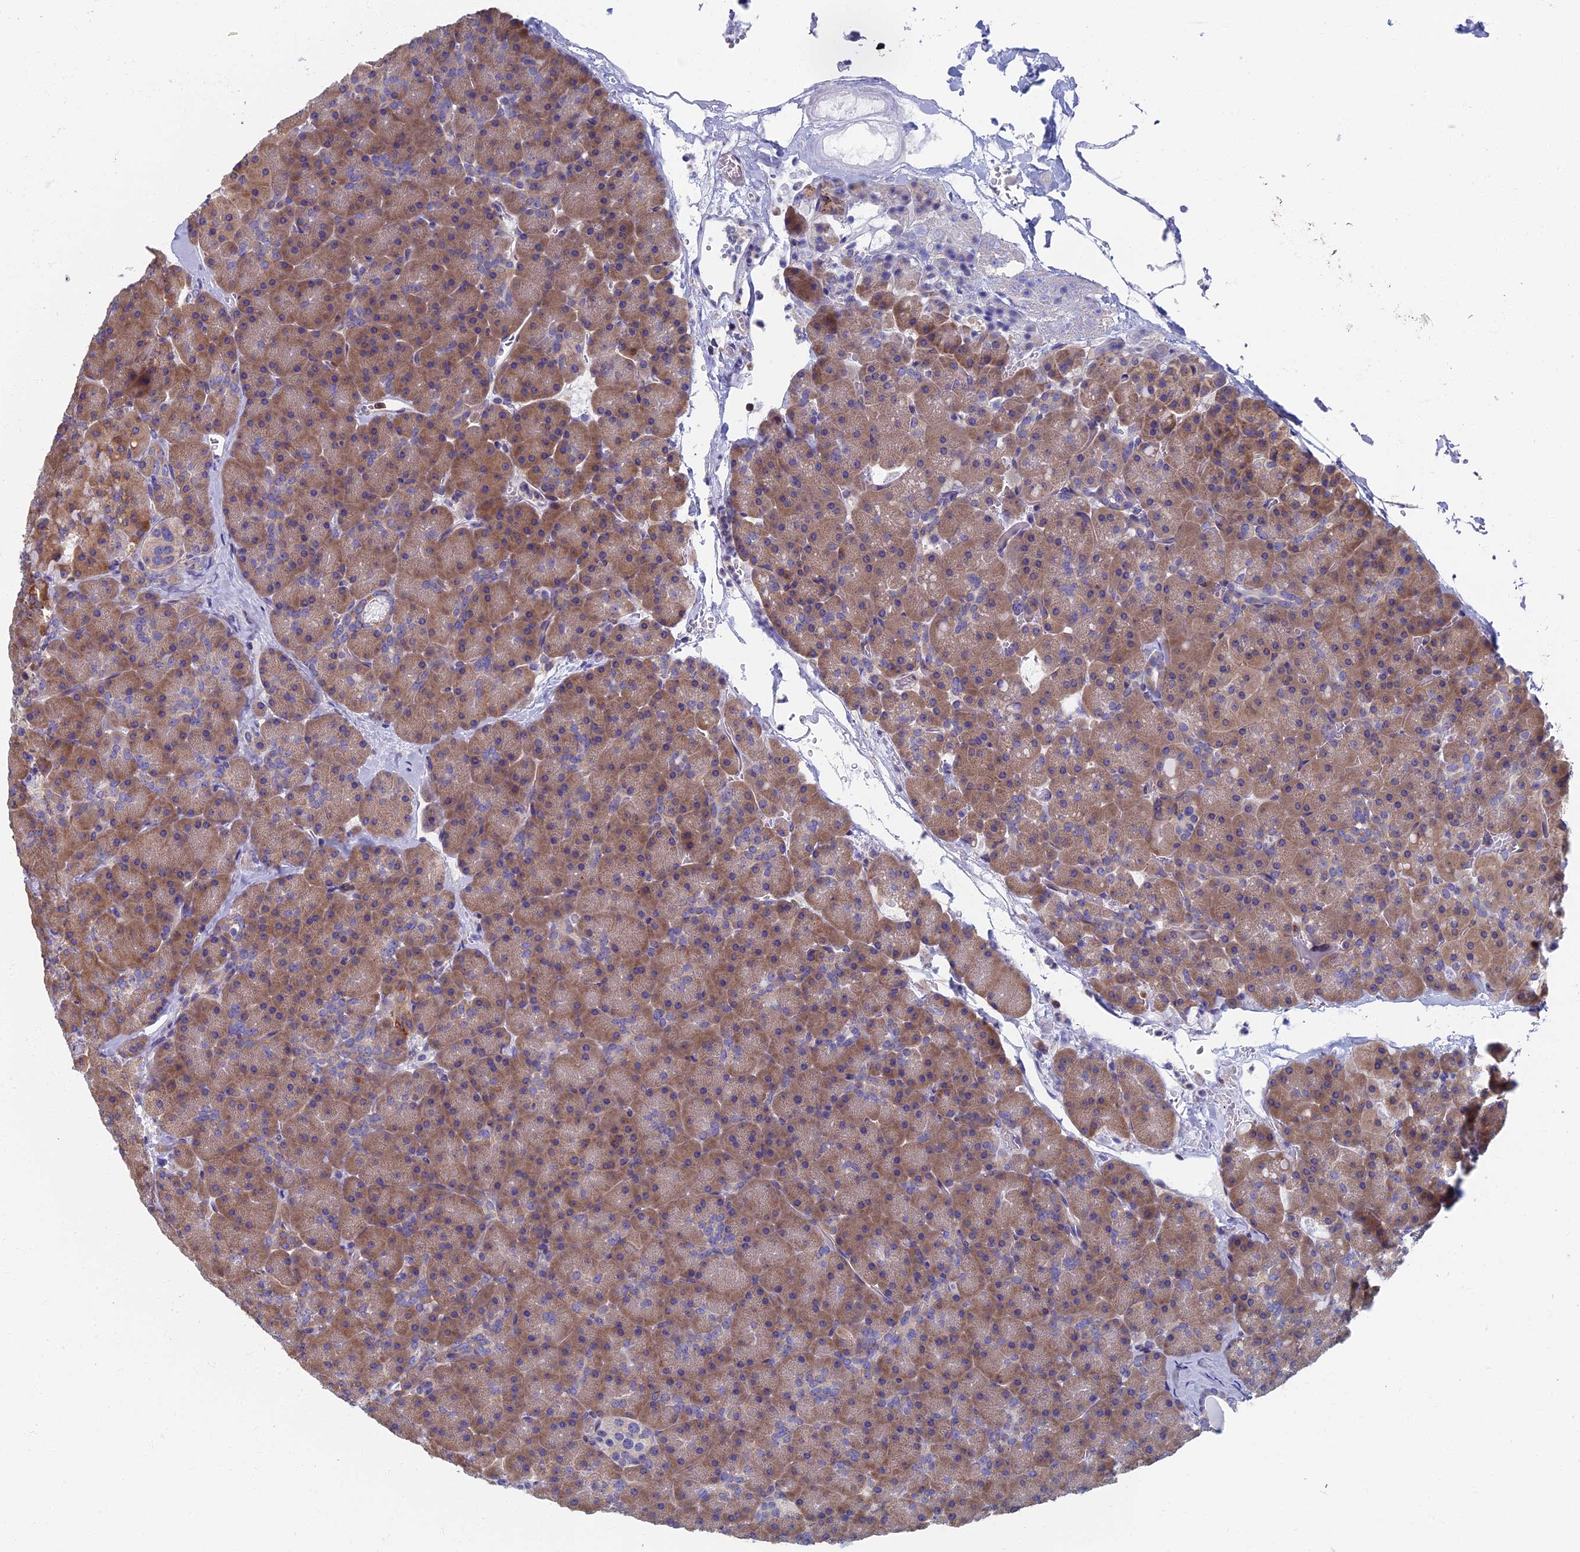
{"staining": {"intensity": "moderate", "quantity": ">75%", "location": "cytoplasmic/membranous"}, "tissue": "pancreas", "cell_type": "Exocrine glandular cells", "image_type": "normal", "snomed": [{"axis": "morphology", "description": "Normal tissue, NOS"}, {"axis": "topography", "description": "Pancreas"}], "caption": "Protein expression analysis of unremarkable human pancreas reveals moderate cytoplasmic/membranous positivity in approximately >75% of exocrine glandular cells.", "gene": "YBX1", "patient": {"sex": "male", "age": 36}}